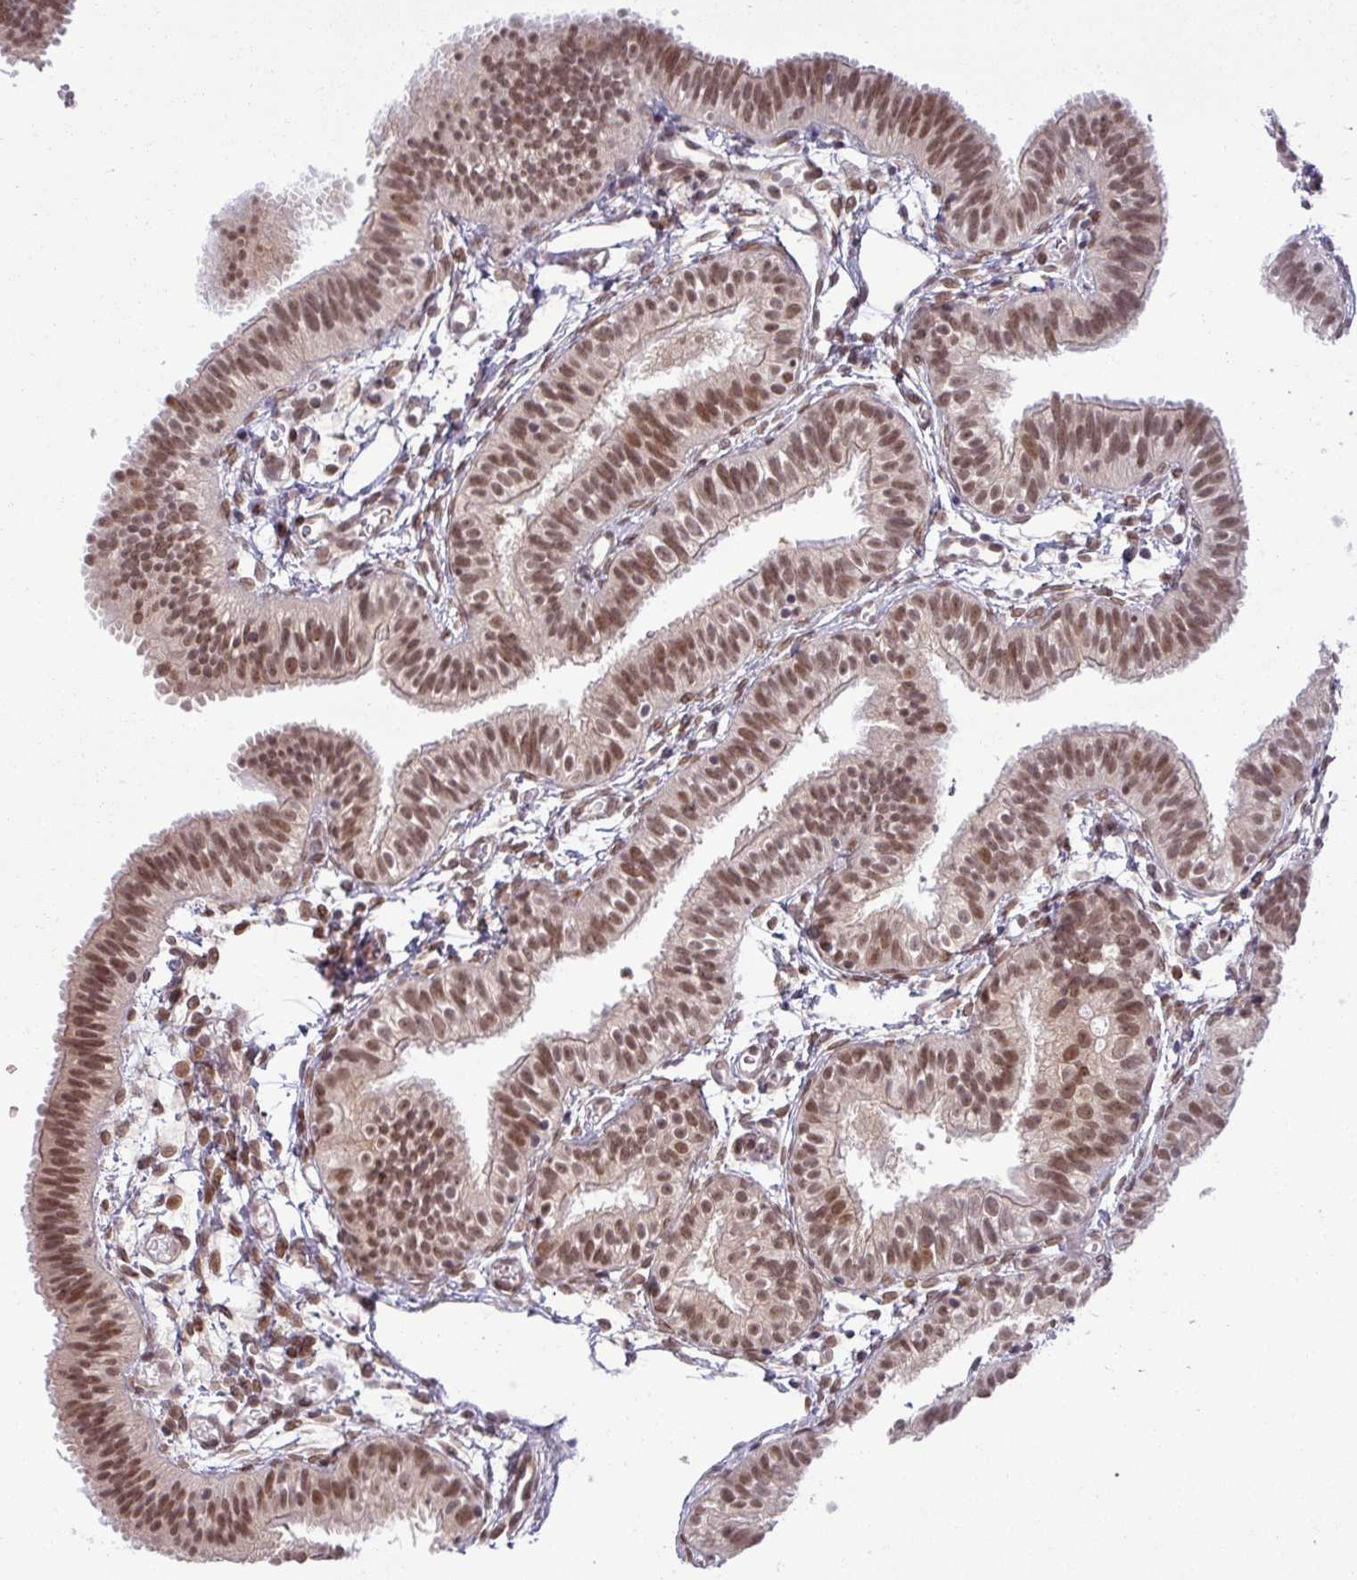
{"staining": {"intensity": "moderate", "quantity": ">75%", "location": "nuclear"}, "tissue": "fallopian tube", "cell_type": "Glandular cells", "image_type": "normal", "snomed": [{"axis": "morphology", "description": "Normal tissue, NOS"}, {"axis": "topography", "description": "Fallopian tube"}], "caption": "Immunohistochemical staining of benign human fallopian tube exhibits medium levels of moderate nuclear expression in approximately >75% of glandular cells.", "gene": "PTPN20", "patient": {"sex": "female", "age": 35}}